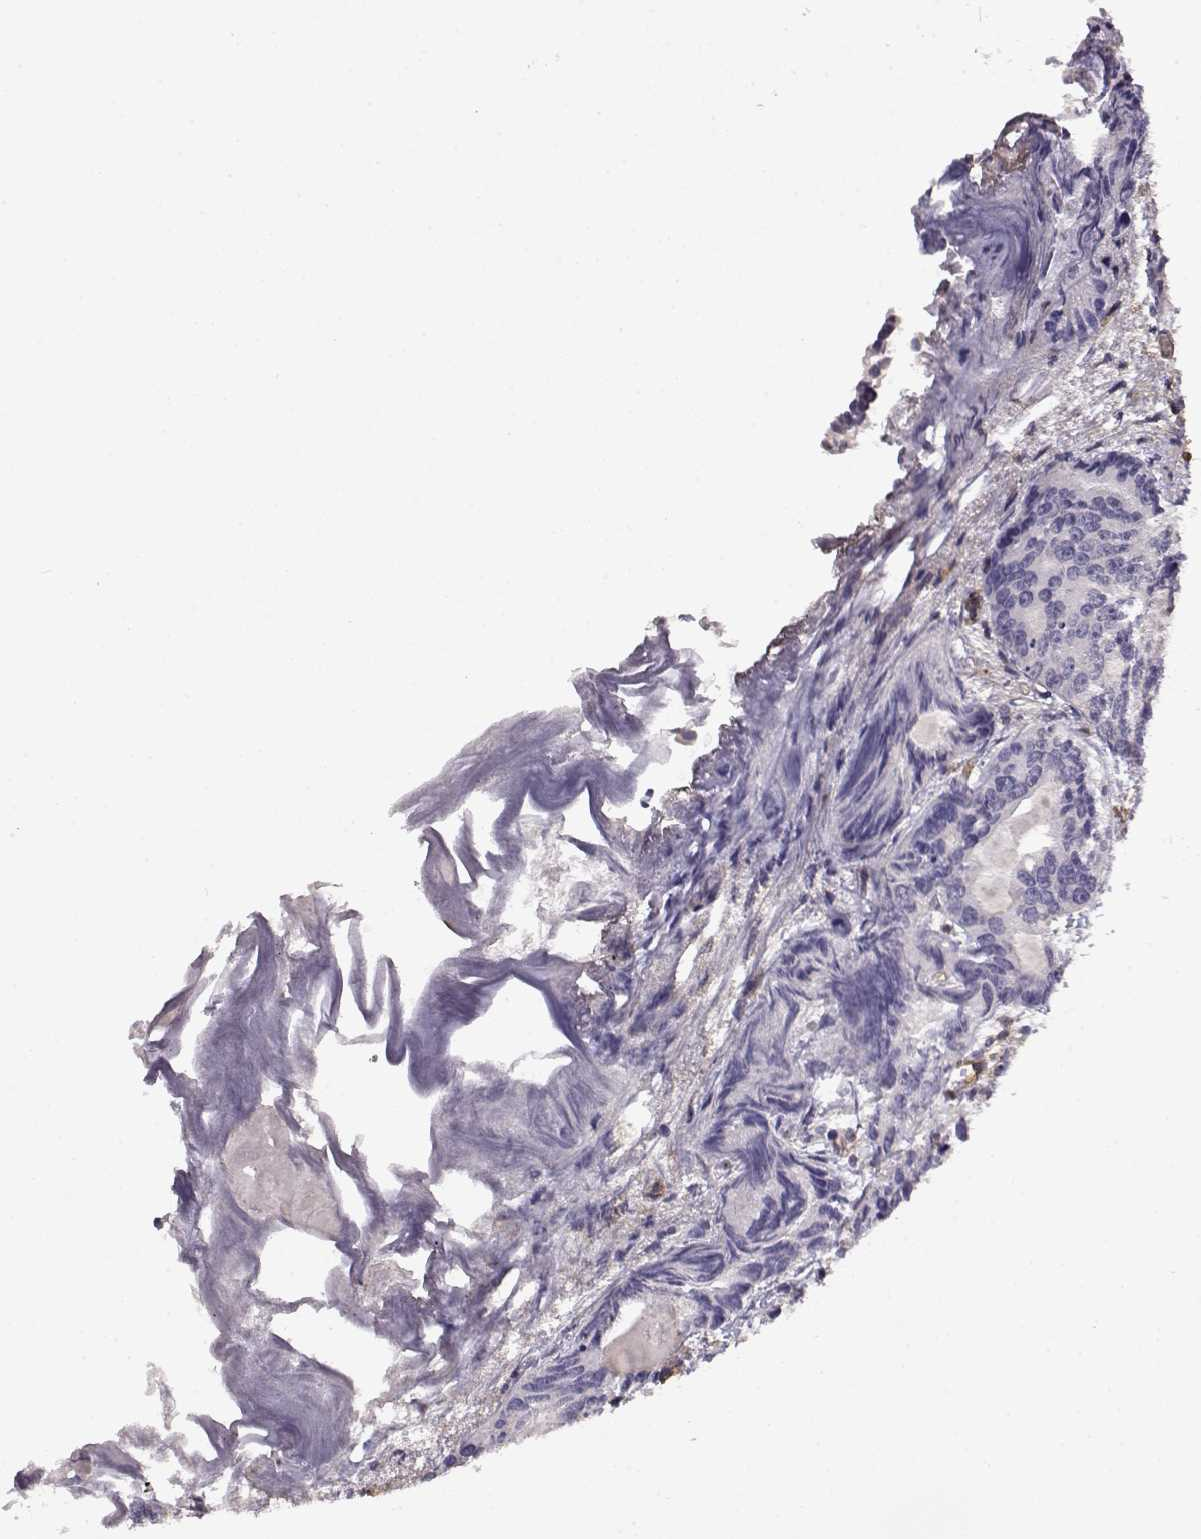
{"staining": {"intensity": "negative", "quantity": "none", "location": "none"}, "tissue": "prostate cancer", "cell_type": "Tumor cells", "image_type": "cancer", "snomed": [{"axis": "morphology", "description": "Adenocarcinoma, Medium grade"}, {"axis": "topography", "description": "Prostate"}], "caption": "Immunohistochemistry (IHC) of human adenocarcinoma (medium-grade) (prostate) displays no positivity in tumor cells. (DAB (3,3'-diaminobenzidine) immunohistochemistry visualized using brightfield microscopy, high magnification).", "gene": "IFITM1", "patient": {"sex": "male", "age": 74}}